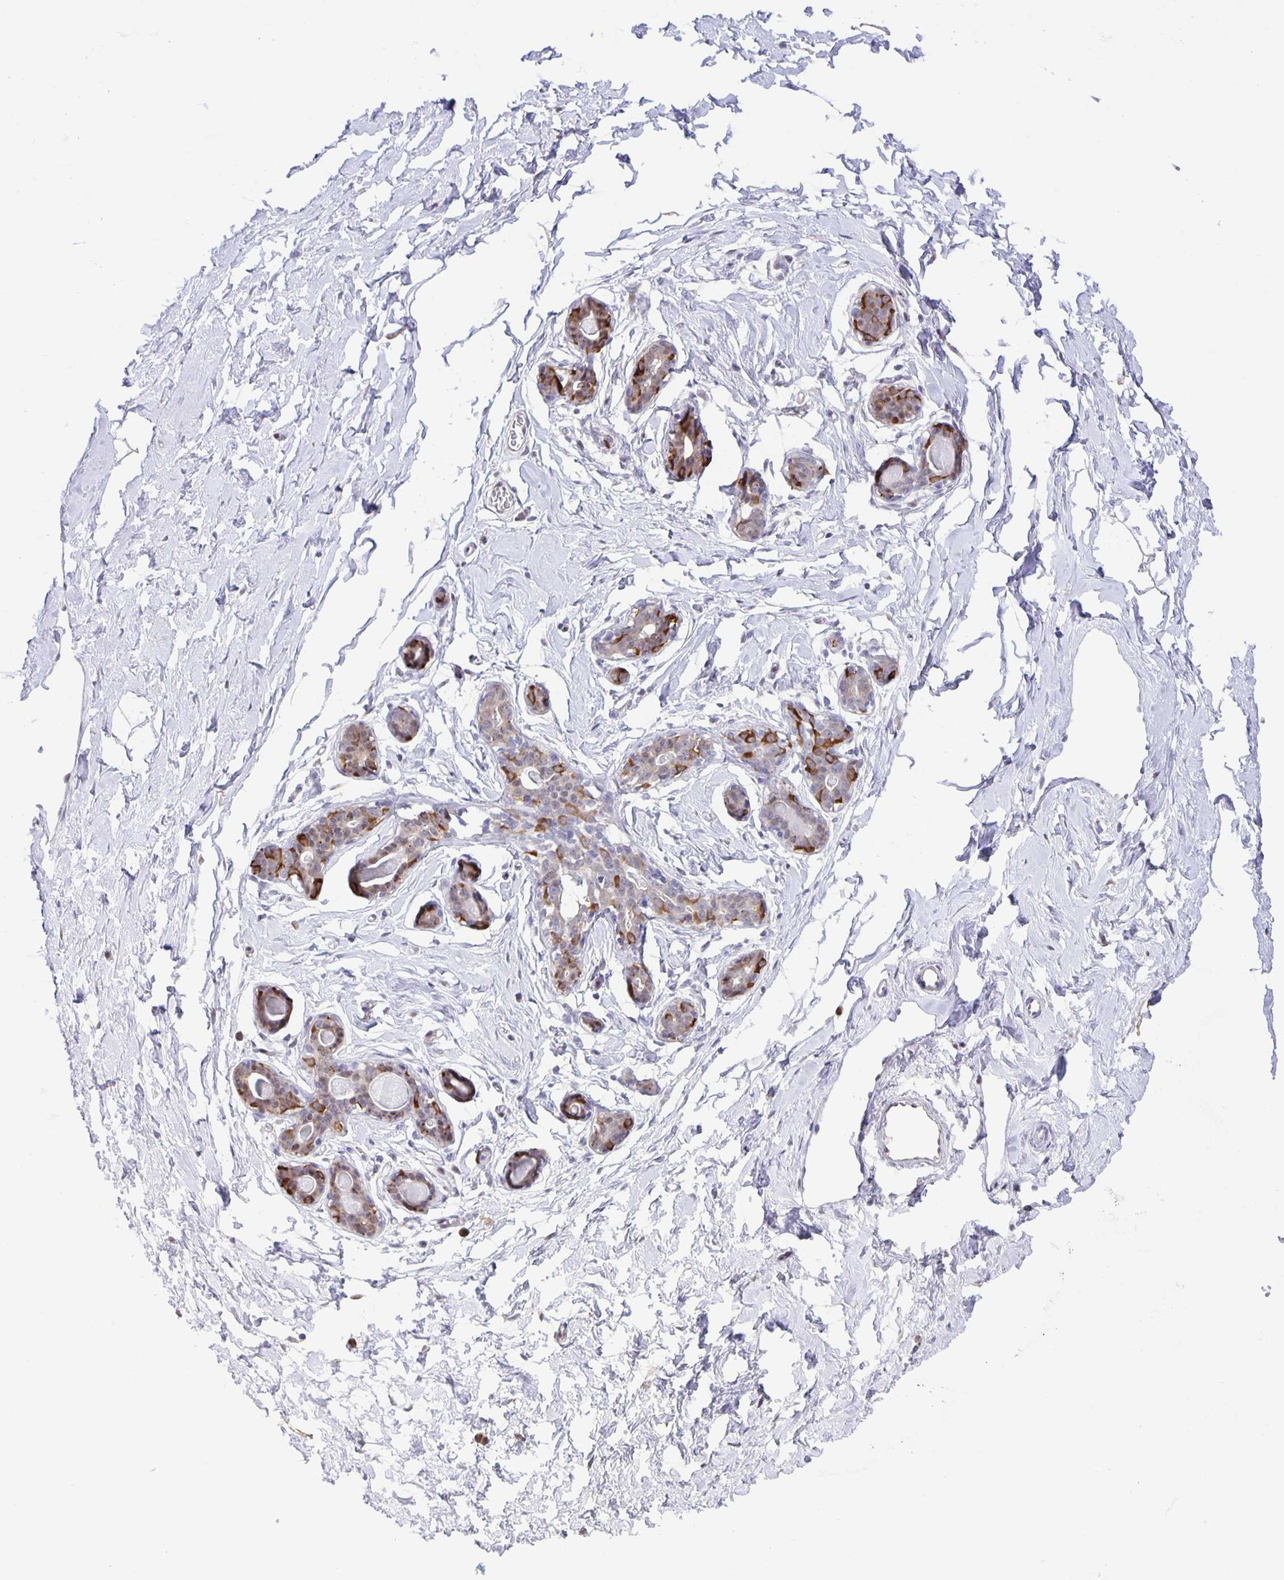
{"staining": {"intensity": "moderate", "quantity": ">75%", "location": "cytoplasmic/membranous"}, "tissue": "breast", "cell_type": "Adipocytes", "image_type": "normal", "snomed": [{"axis": "morphology", "description": "Normal tissue, NOS"}, {"axis": "topography", "description": "Breast"}], "caption": "Protein staining demonstrates moderate cytoplasmic/membranous expression in approximately >75% of adipocytes in unremarkable breast. (IHC, brightfield microscopy, high magnification).", "gene": "MAPK12", "patient": {"sex": "female", "age": 45}}